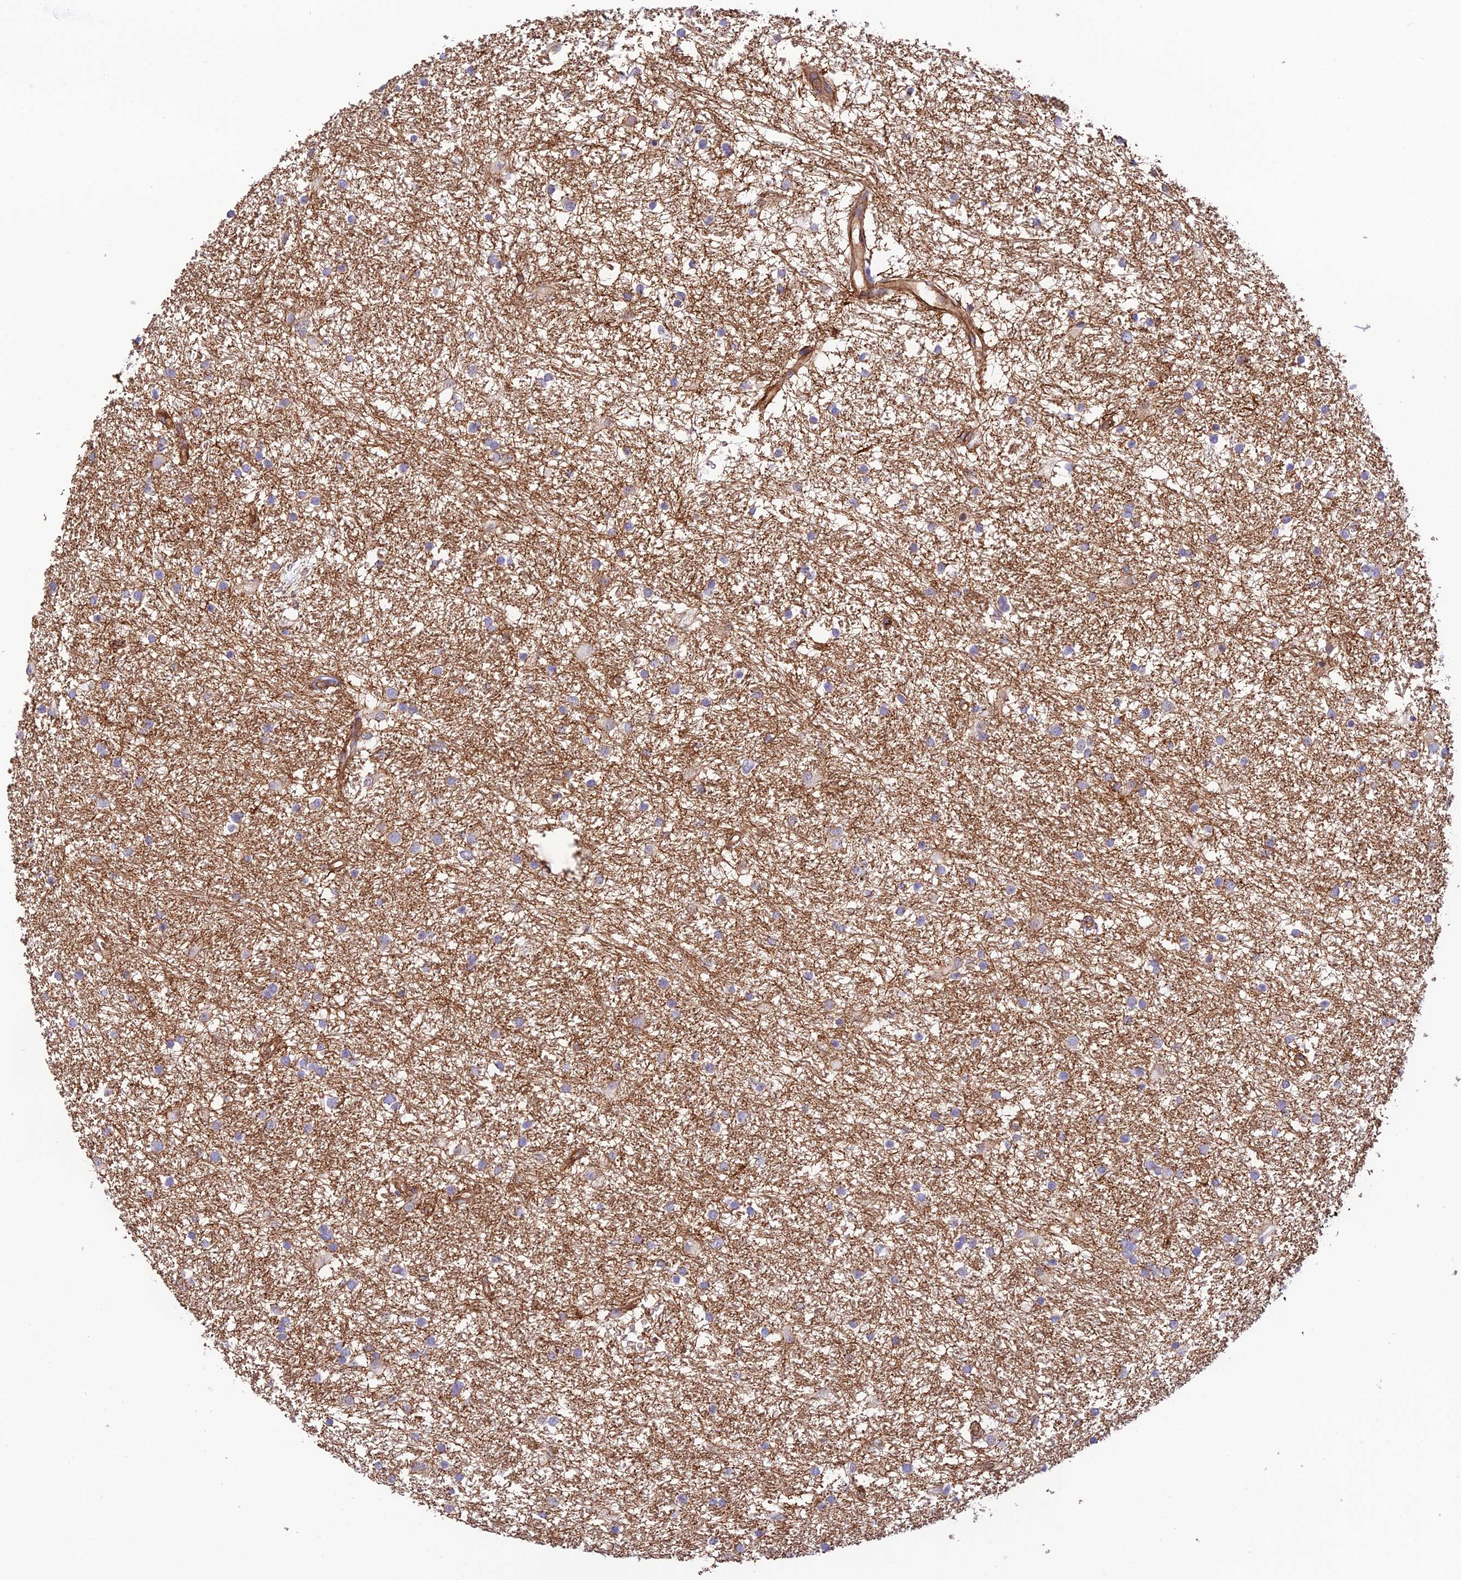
{"staining": {"intensity": "weak", "quantity": "25%-75%", "location": "cytoplasmic/membranous"}, "tissue": "glioma", "cell_type": "Tumor cells", "image_type": "cancer", "snomed": [{"axis": "morphology", "description": "Glioma, malignant, High grade"}, {"axis": "topography", "description": "Brain"}], "caption": "High-grade glioma (malignant) stained for a protein reveals weak cytoplasmic/membranous positivity in tumor cells. (brown staining indicates protein expression, while blue staining denotes nuclei).", "gene": "YPEL5", "patient": {"sex": "male", "age": 77}}